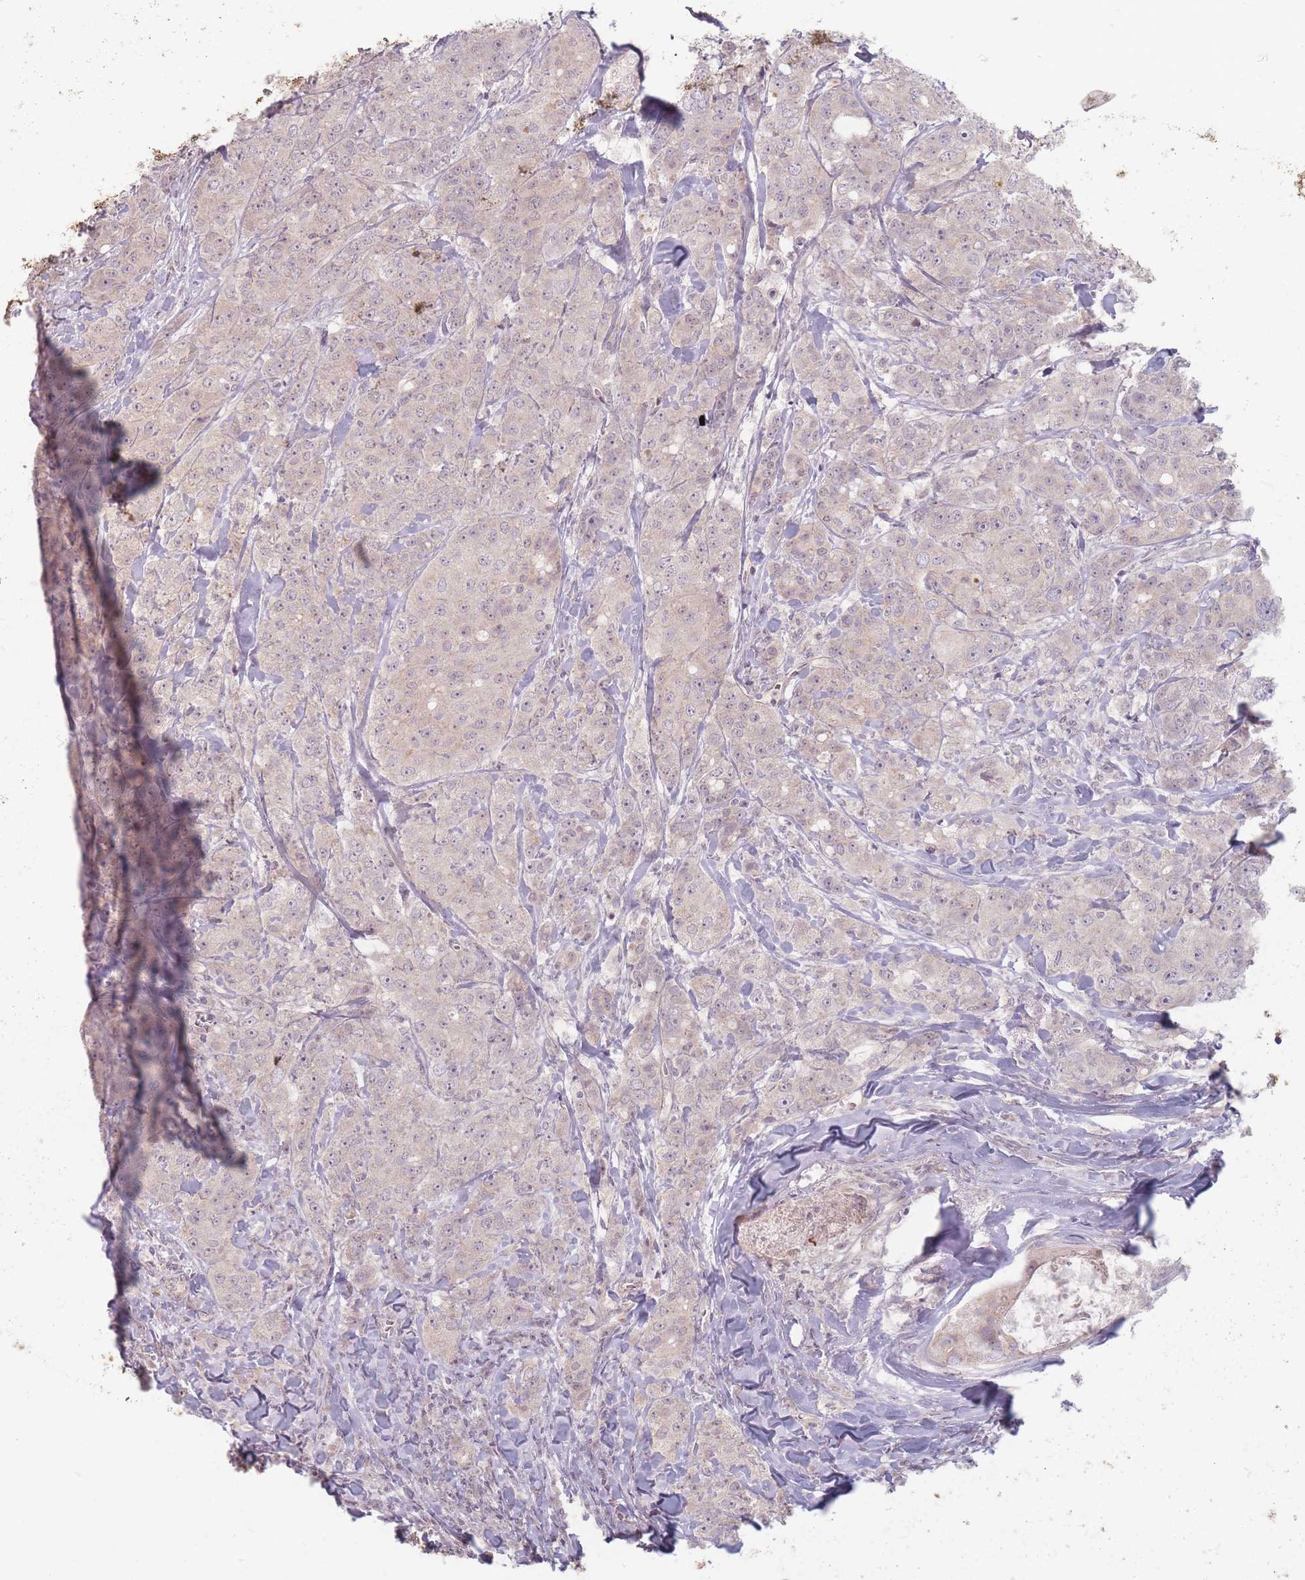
{"staining": {"intensity": "weak", "quantity": "25%-75%", "location": "cytoplasmic/membranous,nuclear"}, "tissue": "breast cancer", "cell_type": "Tumor cells", "image_type": "cancer", "snomed": [{"axis": "morphology", "description": "Duct carcinoma"}, {"axis": "topography", "description": "Breast"}], "caption": "Immunohistochemistry (IHC) of human breast invasive ductal carcinoma exhibits low levels of weak cytoplasmic/membranous and nuclear staining in about 25%-75% of tumor cells. (Brightfield microscopy of DAB IHC at high magnification).", "gene": "GABRA6", "patient": {"sex": "female", "age": 43}}